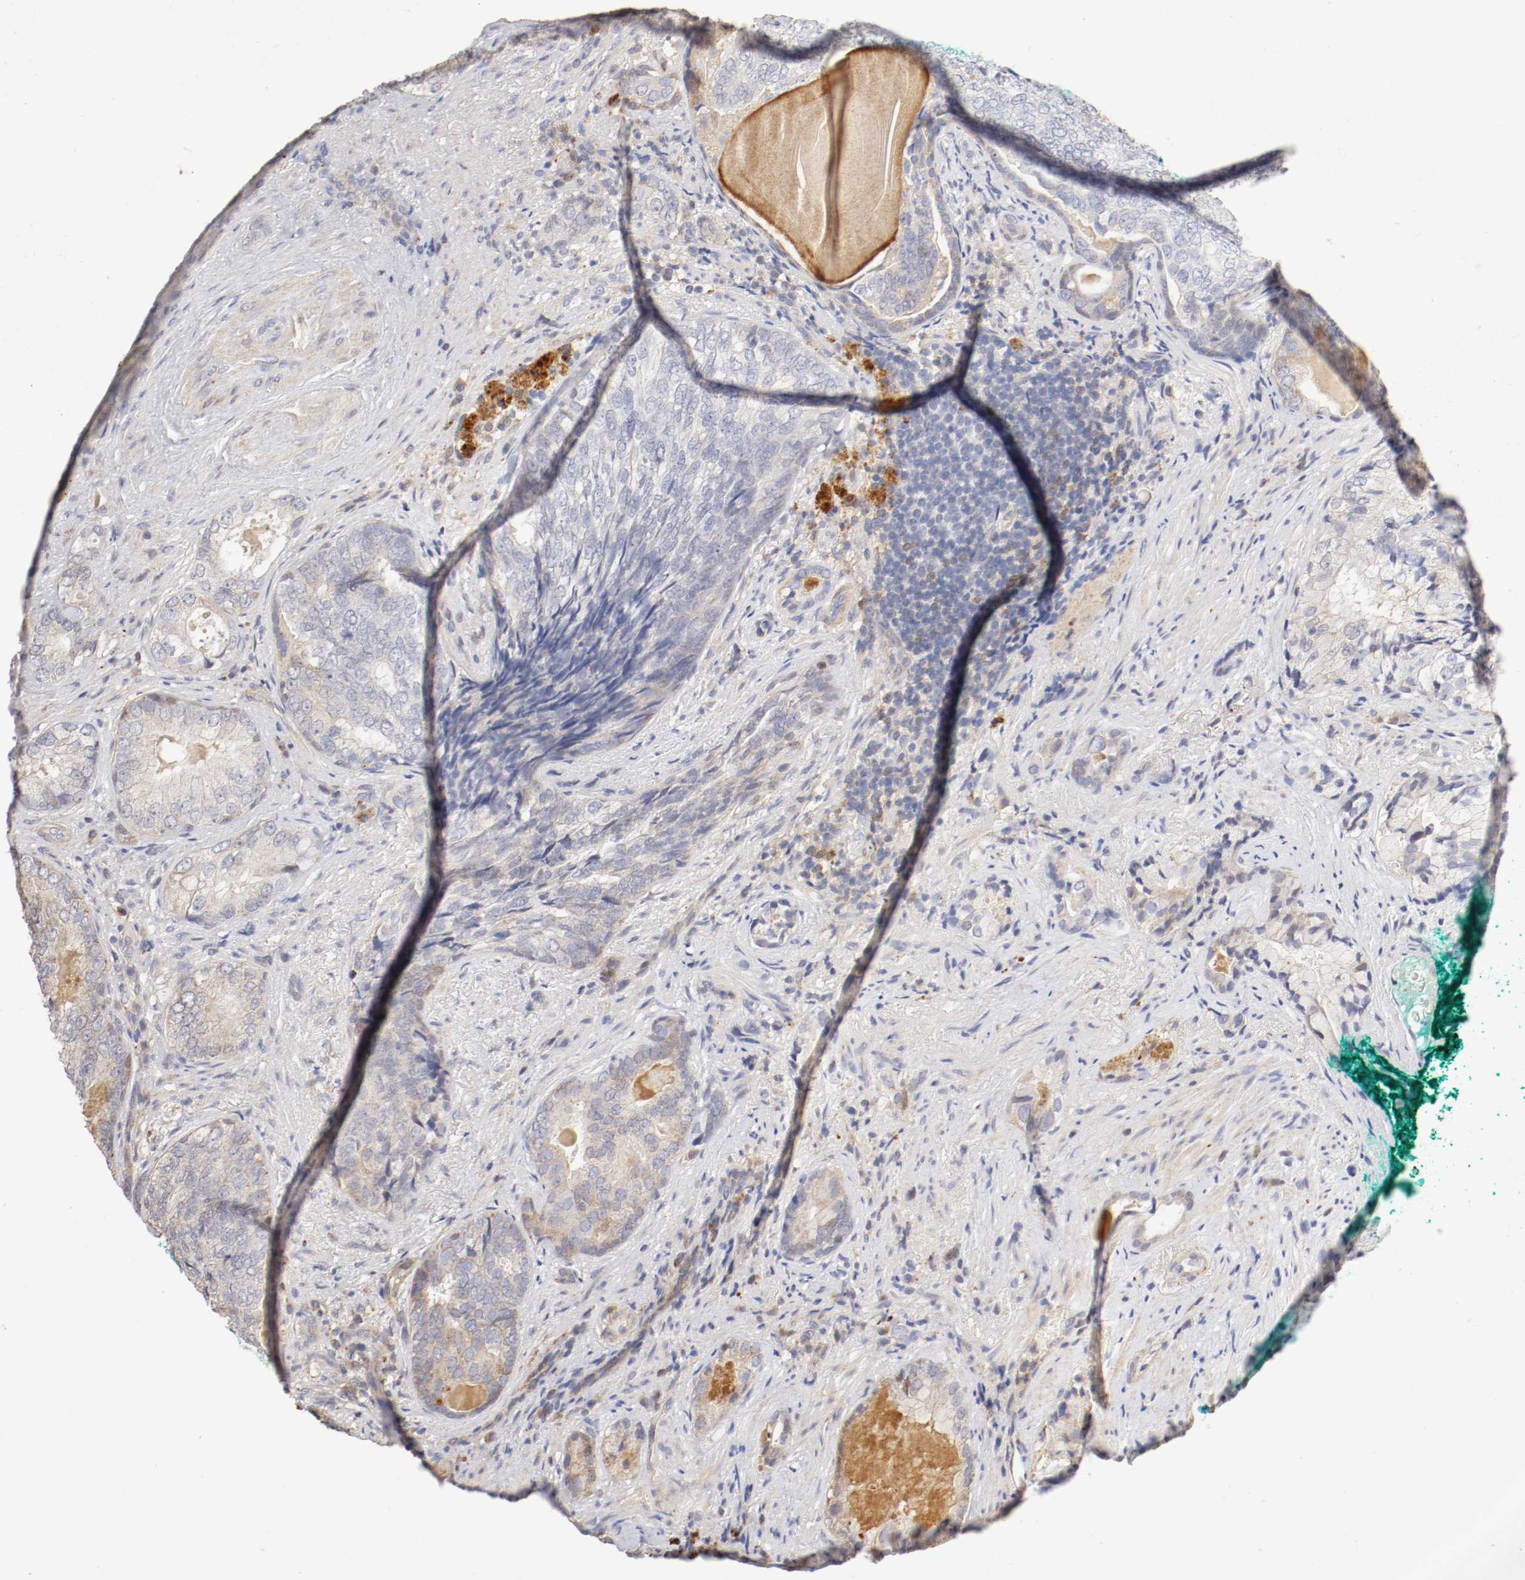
{"staining": {"intensity": "moderate", "quantity": "25%-75%", "location": "cytoplasmic/membranous"}, "tissue": "prostate cancer", "cell_type": "Tumor cells", "image_type": "cancer", "snomed": [{"axis": "morphology", "description": "Adenocarcinoma, High grade"}, {"axis": "topography", "description": "Prostate"}], "caption": "IHC staining of prostate cancer (high-grade adenocarcinoma), which exhibits medium levels of moderate cytoplasmic/membranous positivity in about 25%-75% of tumor cells indicating moderate cytoplasmic/membranous protein expression. The staining was performed using DAB (3,3'-diaminobenzidine) (brown) for protein detection and nuclei were counterstained in hematoxylin (blue).", "gene": "CDK6", "patient": {"sex": "male", "age": 66}}